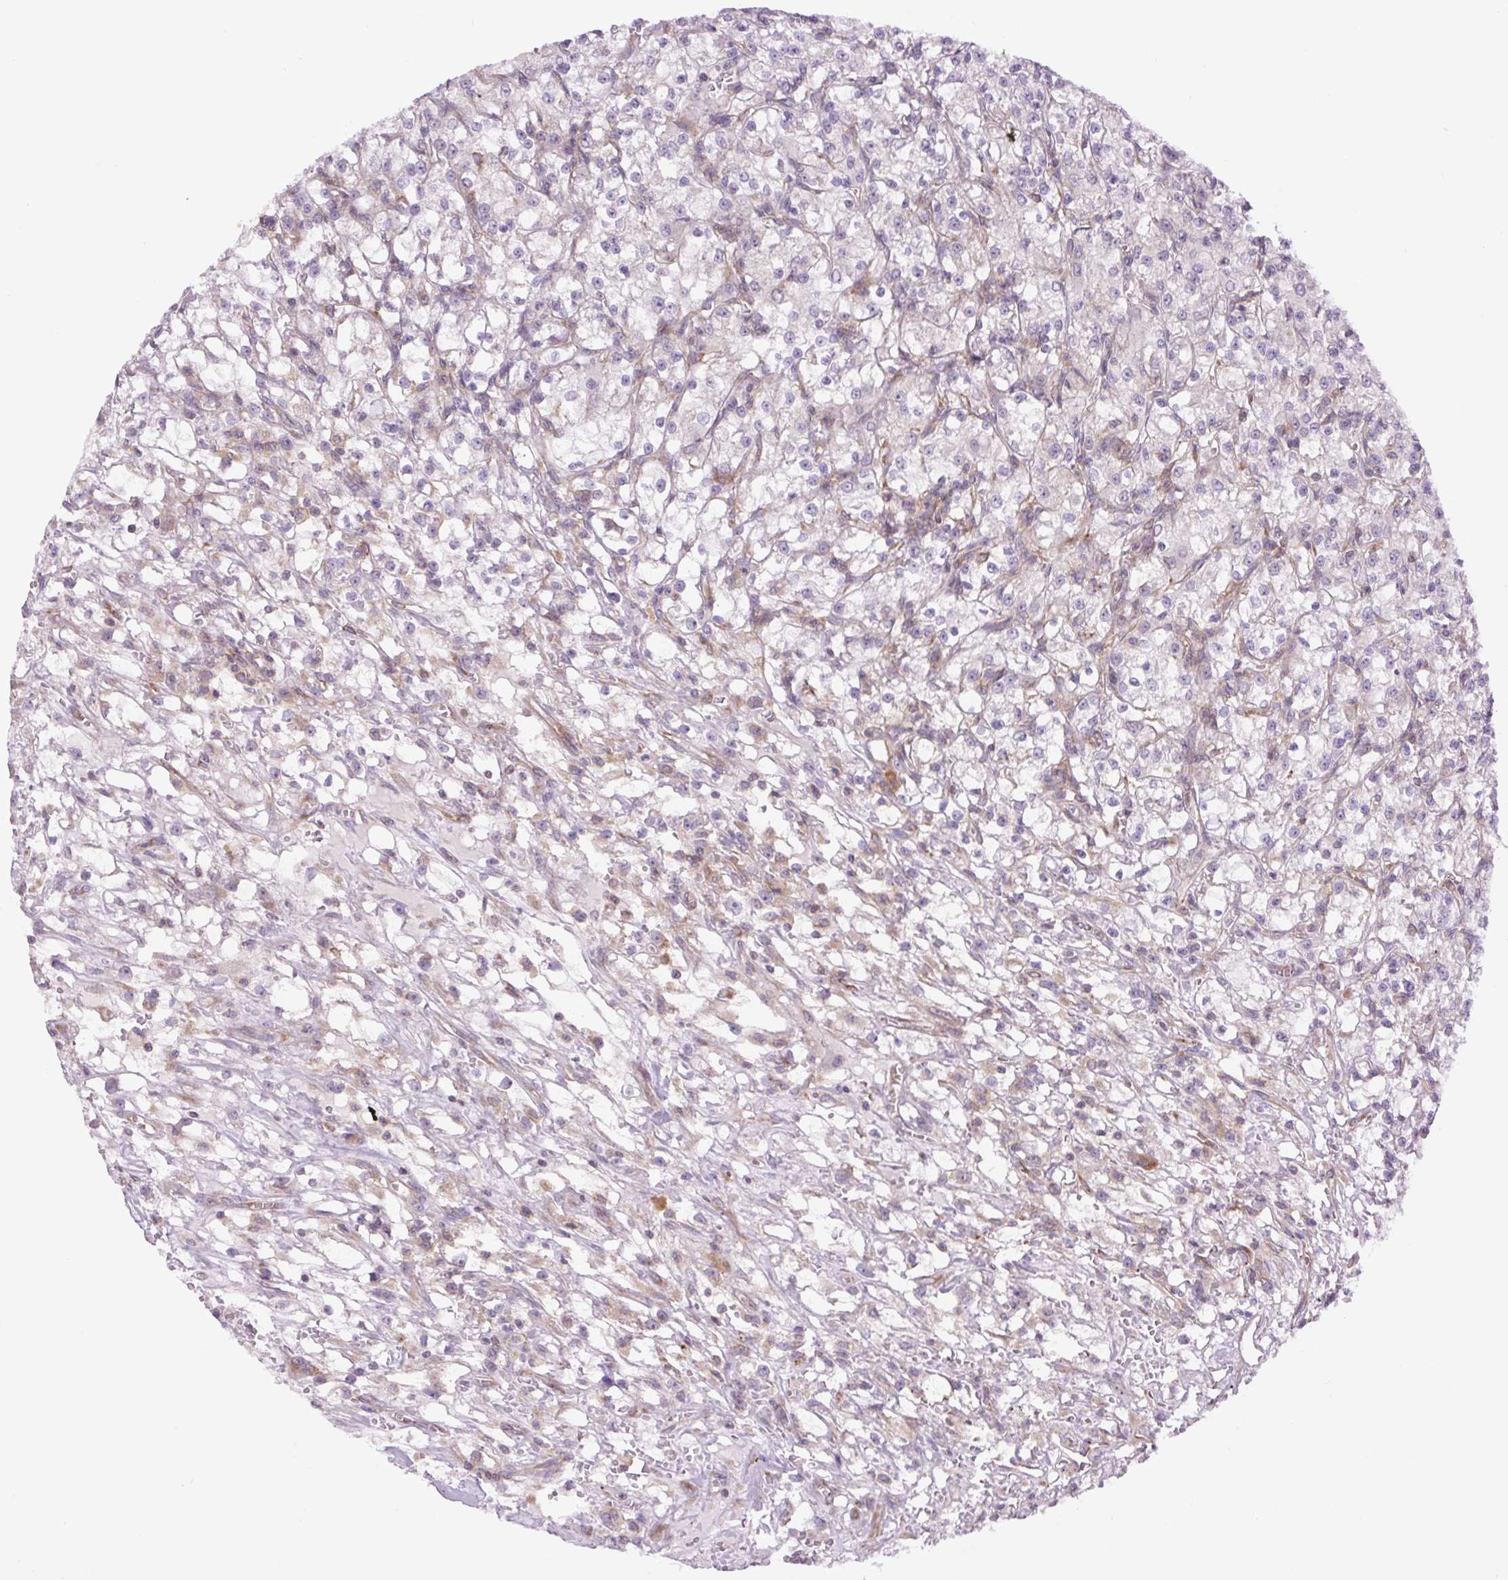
{"staining": {"intensity": "negative", "quantity": "none", "location": "none"}, "tissue": "renal cancer", "cell_type": "Tumor cells", "image_type": "cancer", "snomed": [{"axis": "morphology", "description": "Adenocarcinoma, NOS"}, {"axis": "topography", "description": "Kidney"}], "caption": "This is an immunohistochemistry (IHC) histopathology image of human renal adenocarcinoma. There is no expression in tumor cells.", "gene": "MINK1", "patient": {"sex": "female", "age": 59}}